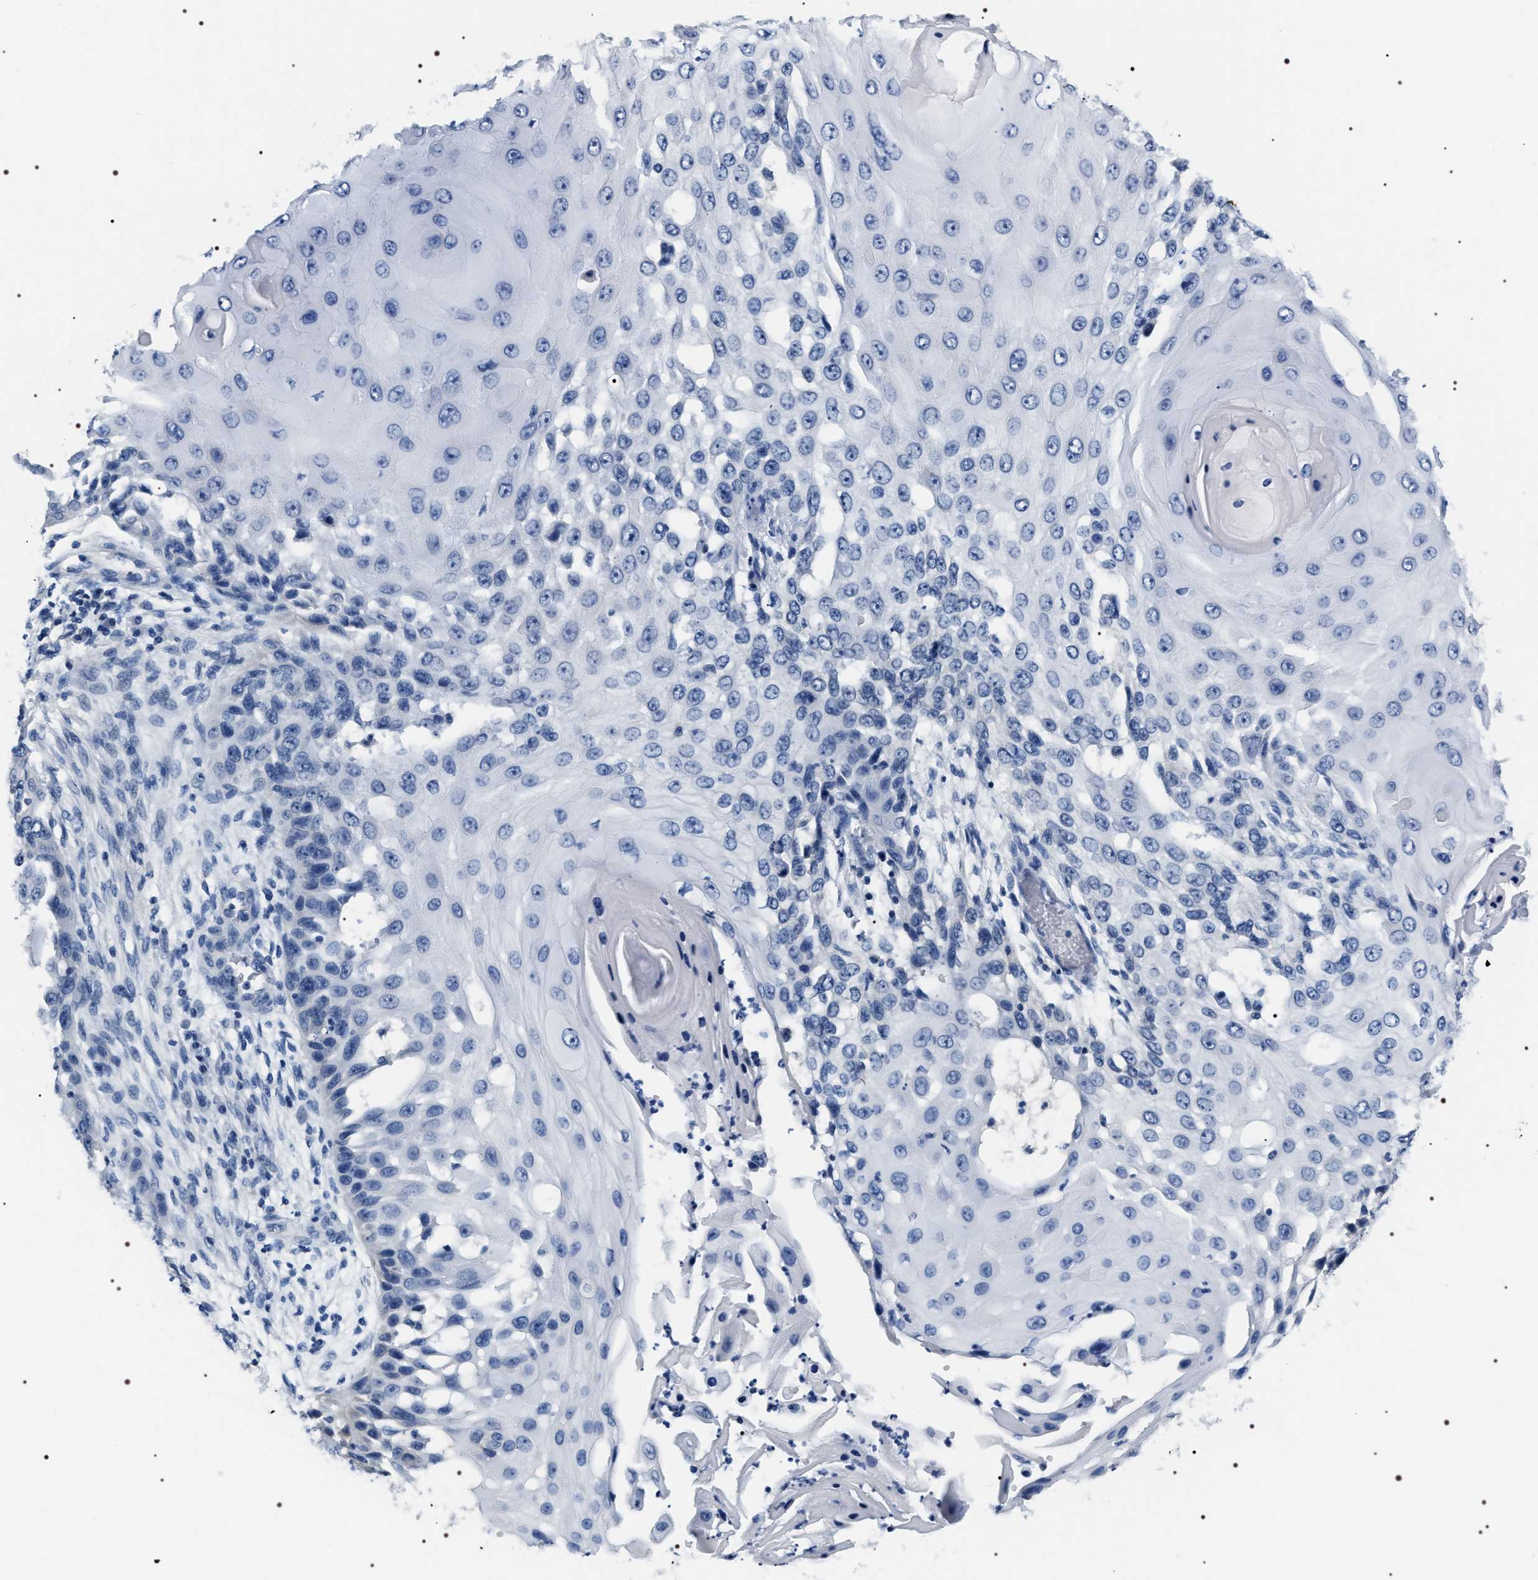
{"staining": {"intensity": "negative", "quantity": "none", "location": "none"}, "tissue": "skin cancer", "cell_type": "Tumor cells", "image_type": "cancer", "snomed": [{"axis": "morphology", "description": "Squamous cell carcinoma, NOS"}, {"axis": "topography", "description": "Skin"}], "caption": "The photomicrograph demonstrates no significant expression in tumor cells of skin cancer (squamous cell carcinoma). (DAB (3,3'-diaminobenzidine) immunohistochemistry with hematoxylin counter stain).", "gene": "ADH4", "patient": {"sex": "female", "age": 44}}